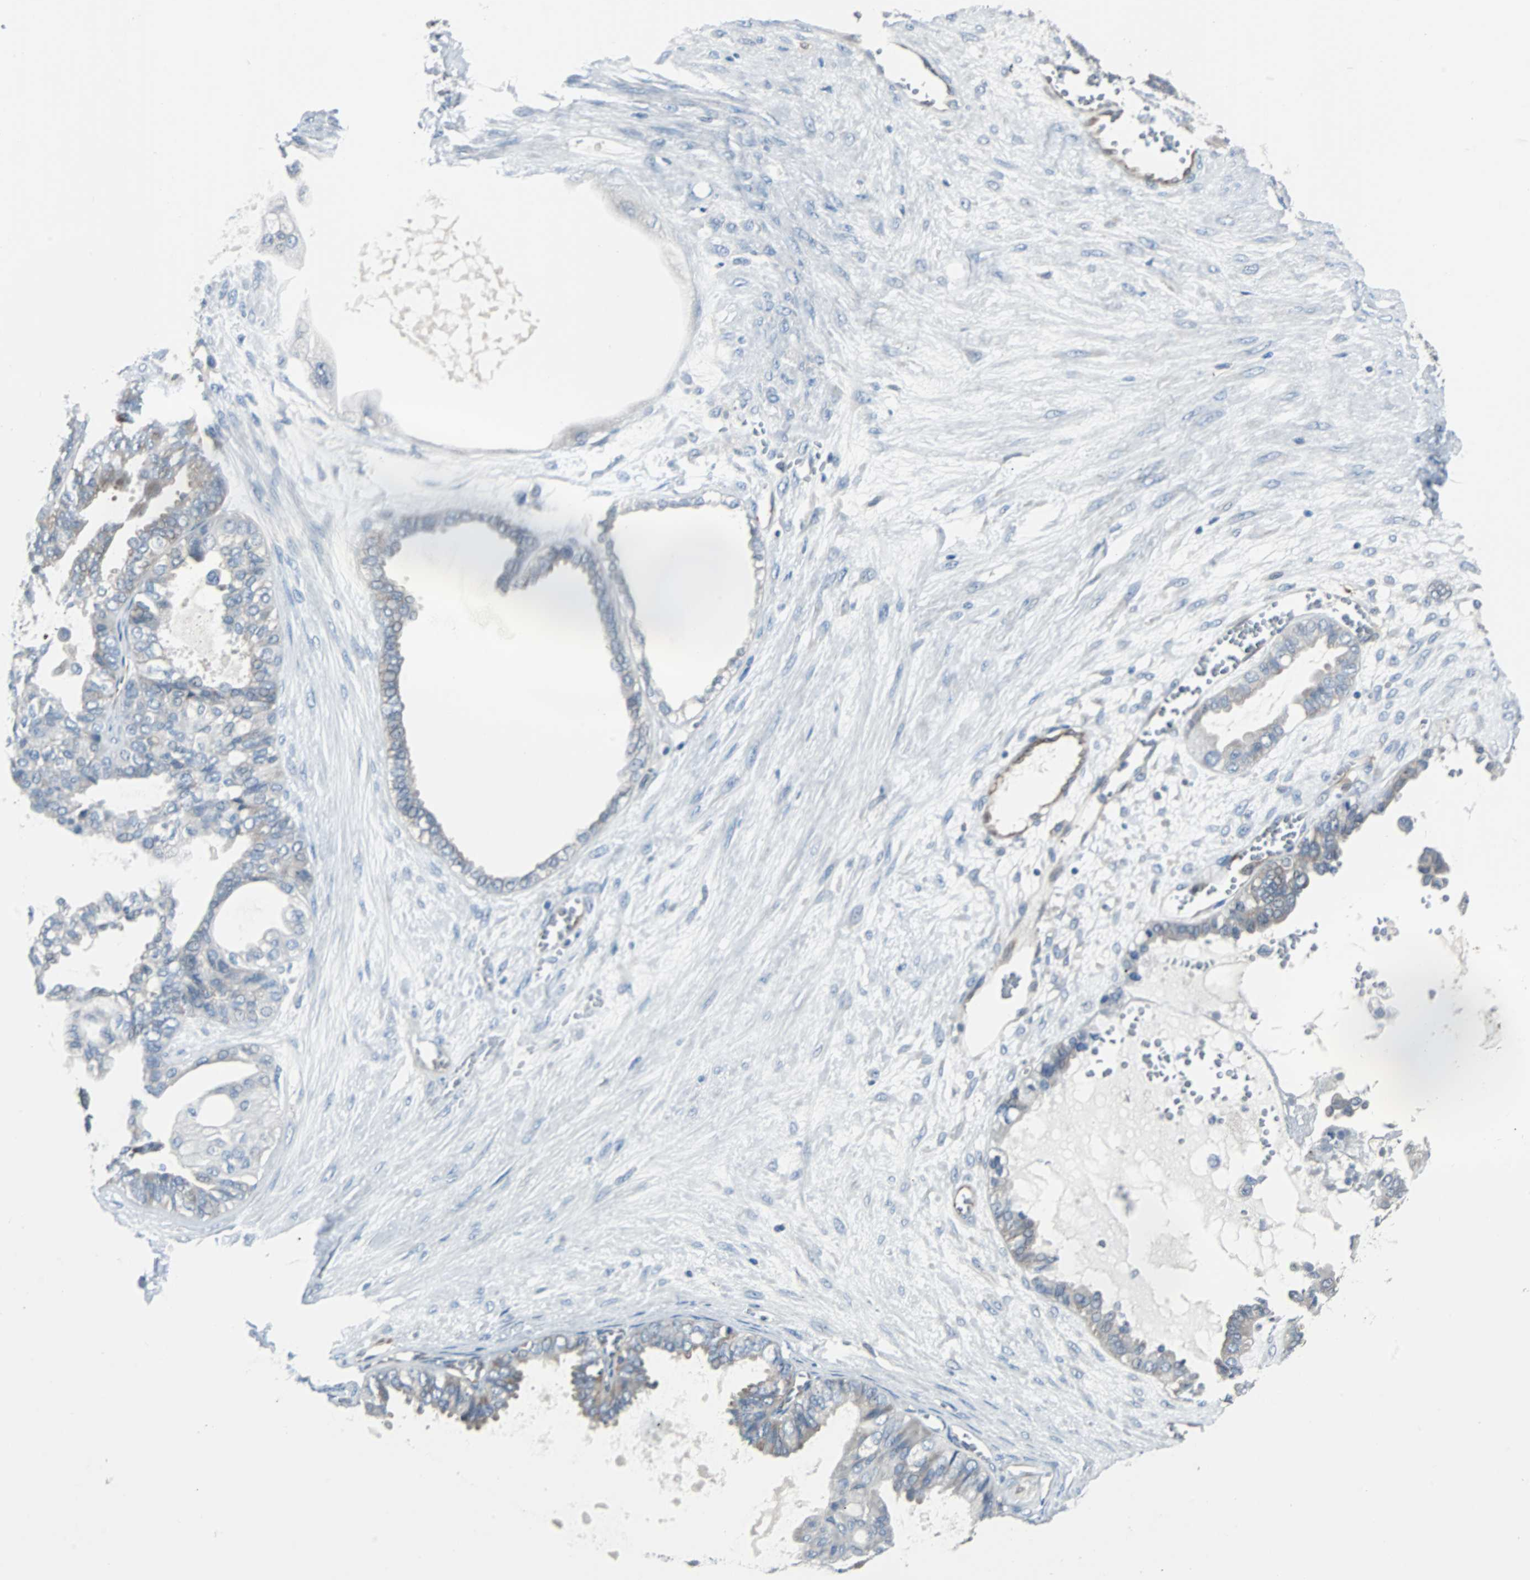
{"staining": {"intensity": "moderate", "quantity": "<25%", "location": "cytoplasmic/membranous"}, "tissue": "ovarian cancer", "cell_type": "Tumor cells", "image_type": "cancer", "snomed": [{"axis": "morphology", "description": "Carcinoma, NOS"}, {"axis": "morphology", "description": "Carcinoma, endometroid"}, {"axis": "topography", "description": "Ovary"}], "caption": "Ovarian cancer stained with a protein marker exhibits moderate staining in tumor cells.", "gene": "SWAP70", "patient": {"sex": "female", "age": 50}}